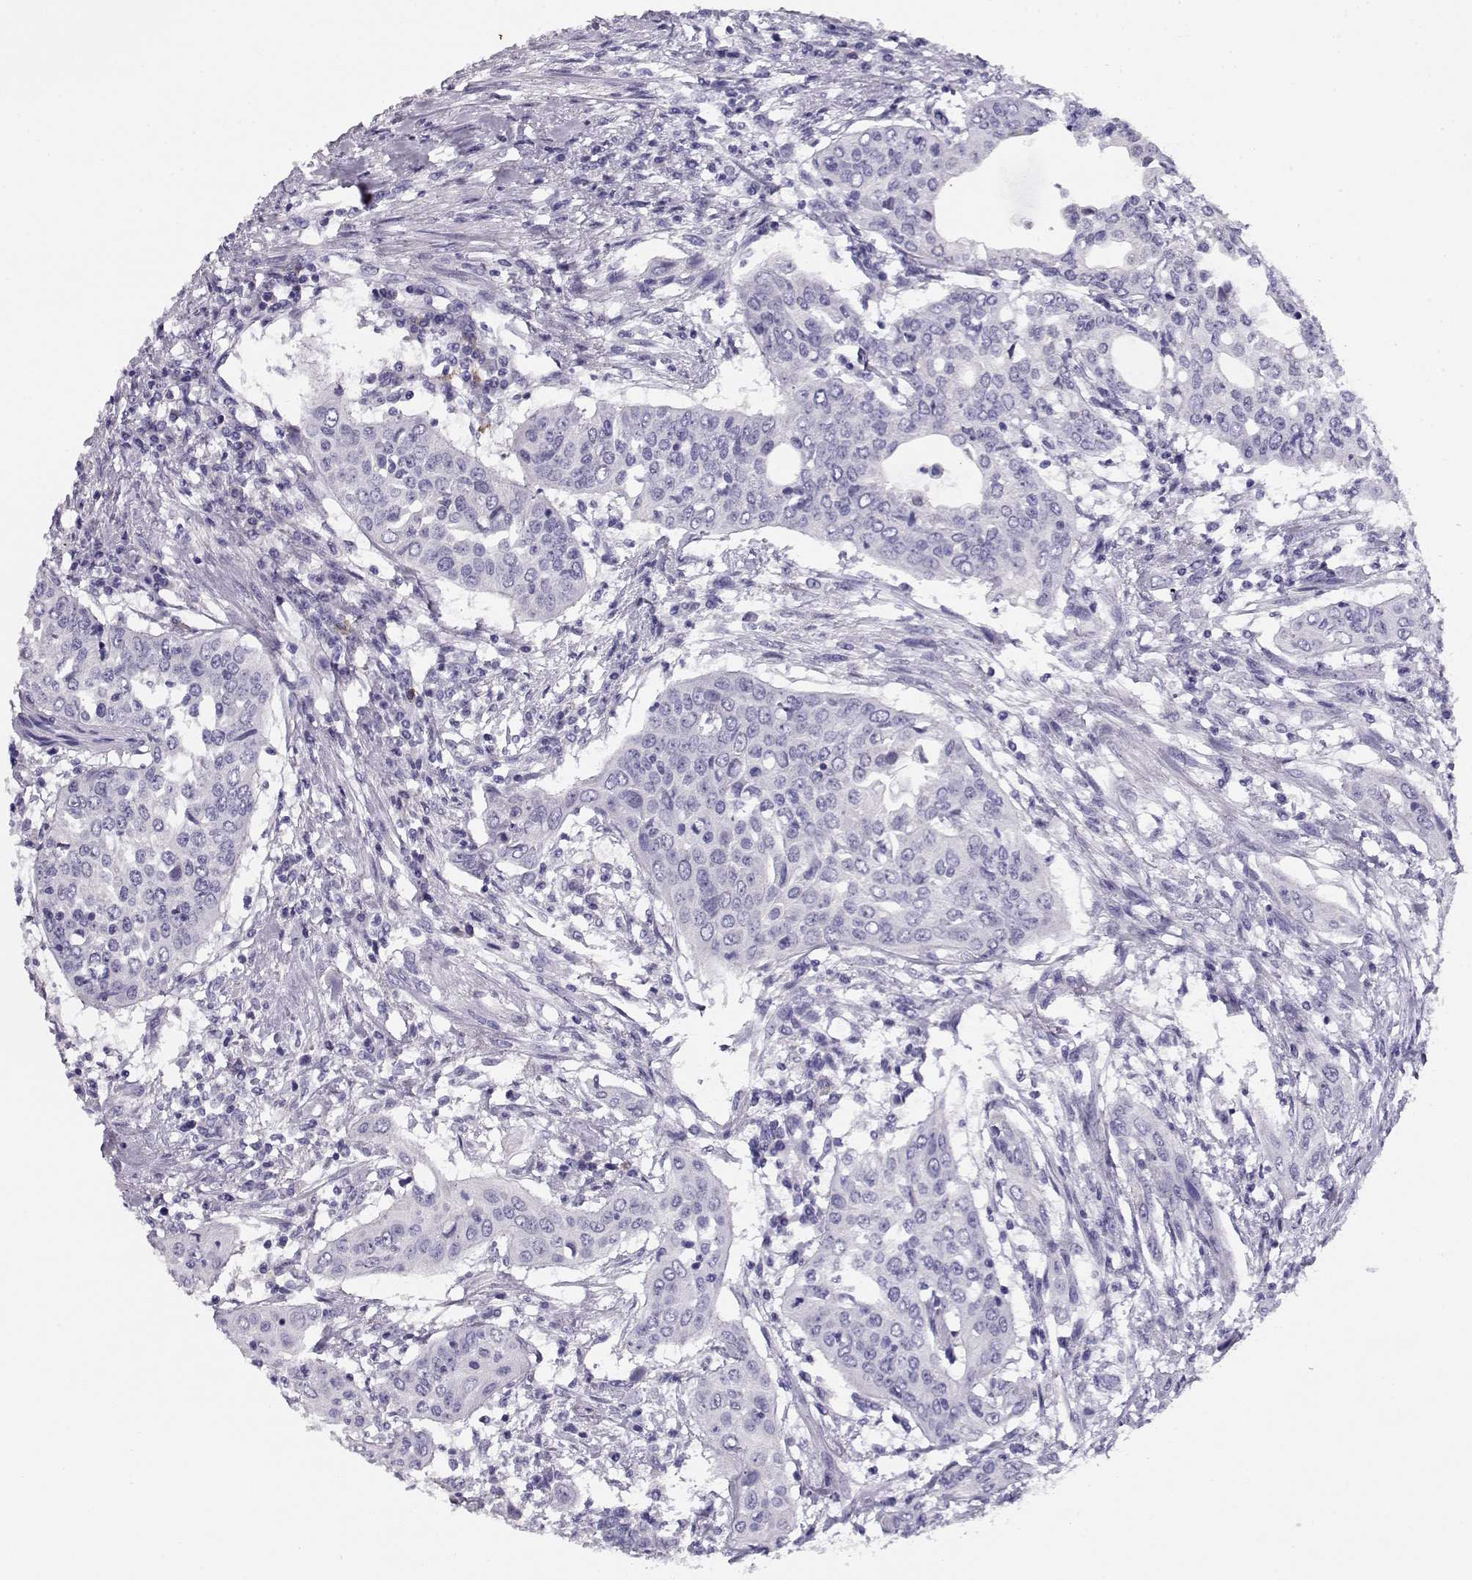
{"staining": {"intensity": "negative", "quantity": "none", "location": "none"}, "tissue": "urothelial cancer", "cell_type": "Tumor cells", "image_type": "cancer", "snomed": [{"axis": "morphology", "description": "Urothelial carcinoma, High grade"}, {"axis": "topography", "description": "Urinary bladder"}], "caption": "Protein analysis of urothelial cancer reveals no significant expression in tumor cells.", "gene": "CRX", "patient": {"sex": "male", "age": 82}}